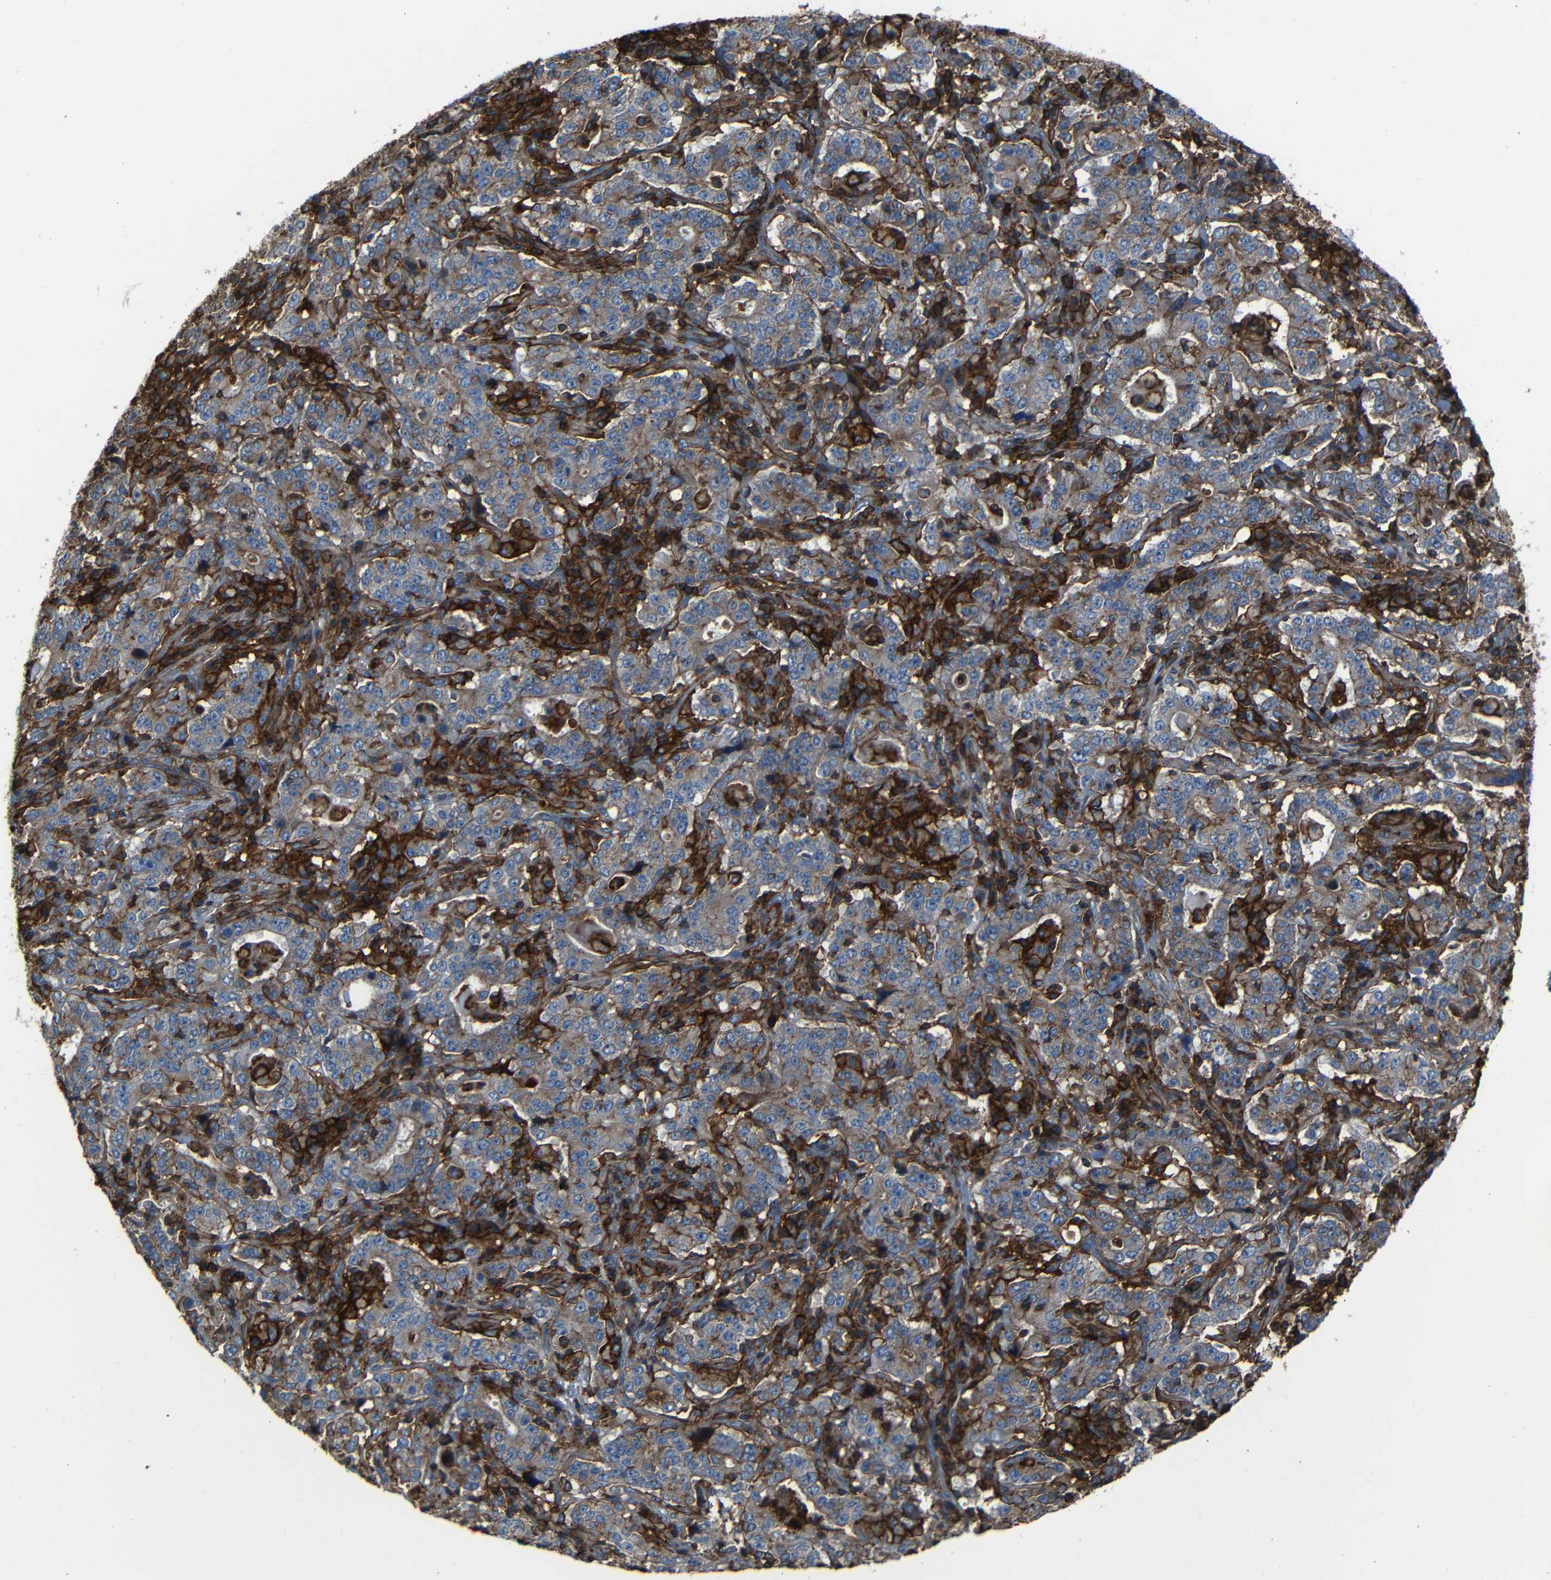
{"staining": {"intensity": "moderate", "quantity": ">75%", "location": "cytoplasmic/membranous"}, "tissue": "stomach cancer", "cell_type": "Tumor cells", "image_type": "cancer", "snomed": [{"axis": "morphology", "description": "Normal tissue, NOS"}, {"axis": "morphology", "description": "Adenocarcinoma, NOS"}, {"axis": "topography", "description": "Stomach, upper"}, {"axis": "topography", "description": "Stomach"}], "caption": "Immunohistochemistry (DAB) staining of stomach adenocarcinoma exhibits moderate cytoplasmic/membranous protein expression in about >75% of tumor cells. The staining was performed using DAB (3,3'-diaminobenzidine), with brown indicating positive protein expression. Nuclei are stained blue with hematoxylin.", "gene": "ADGRE5", "patient": {"sex": "male", "age": 59}}